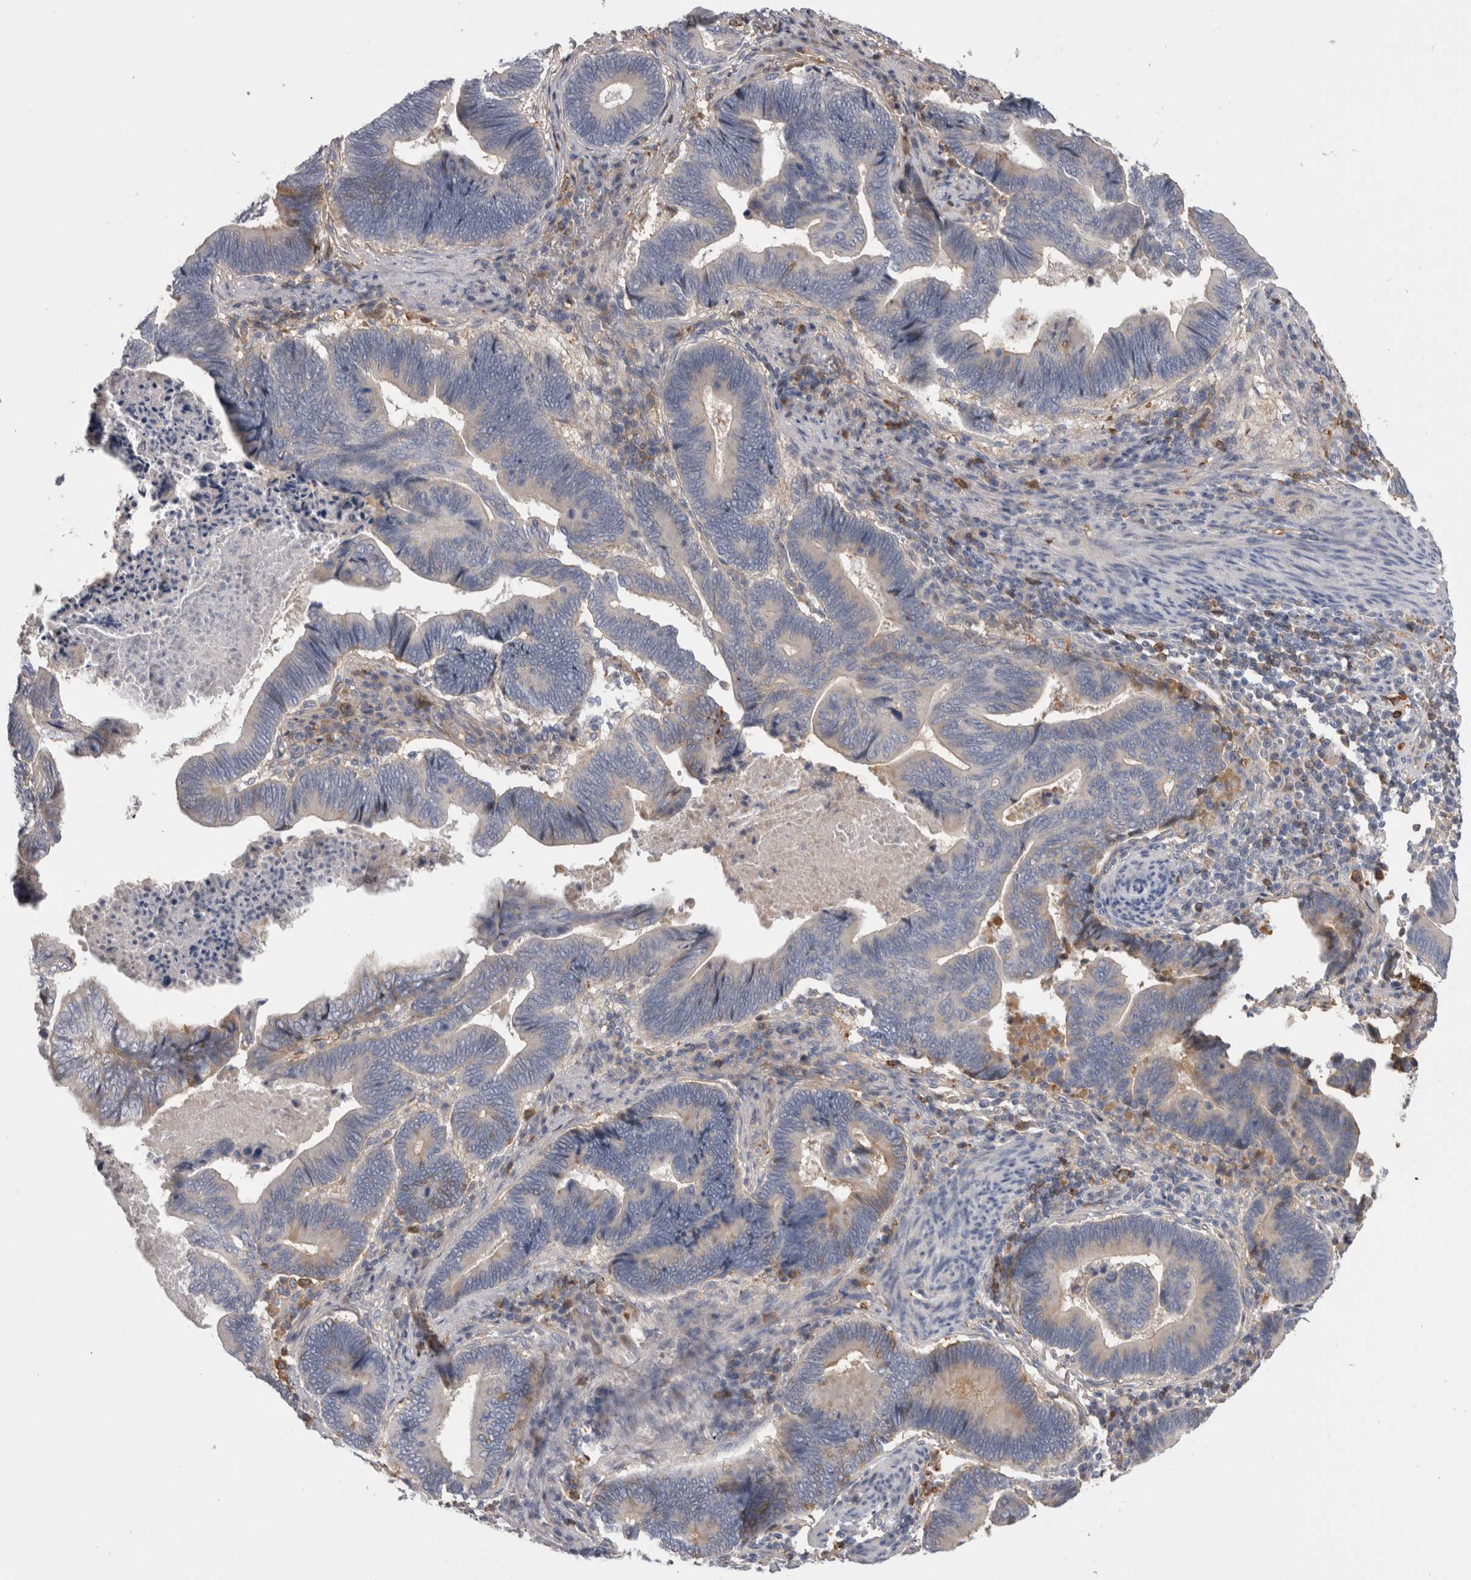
{"staining": {"intensity": "moderate", "quantity": "<25%", "location": "cytoplasmic/membranous"}, "tissue": "pancreatic cancer", "cell_type": "Tumor cells", "image_type": "cancer", "snomed": [{"axis": "morphology", "description": "Adenocarcinoma, NOS"}, {"axis": "topography", "description": "Pancreas"}], "caption": "There is low levels of moderate cytoplasmic/membranous expression in tumor cells of pancreatic adenocarcinoma, as demonstrated by immunohistochemical staining (brown color).", "gene": "TBCE", "patient": {"sex": "female", "age": 70}}